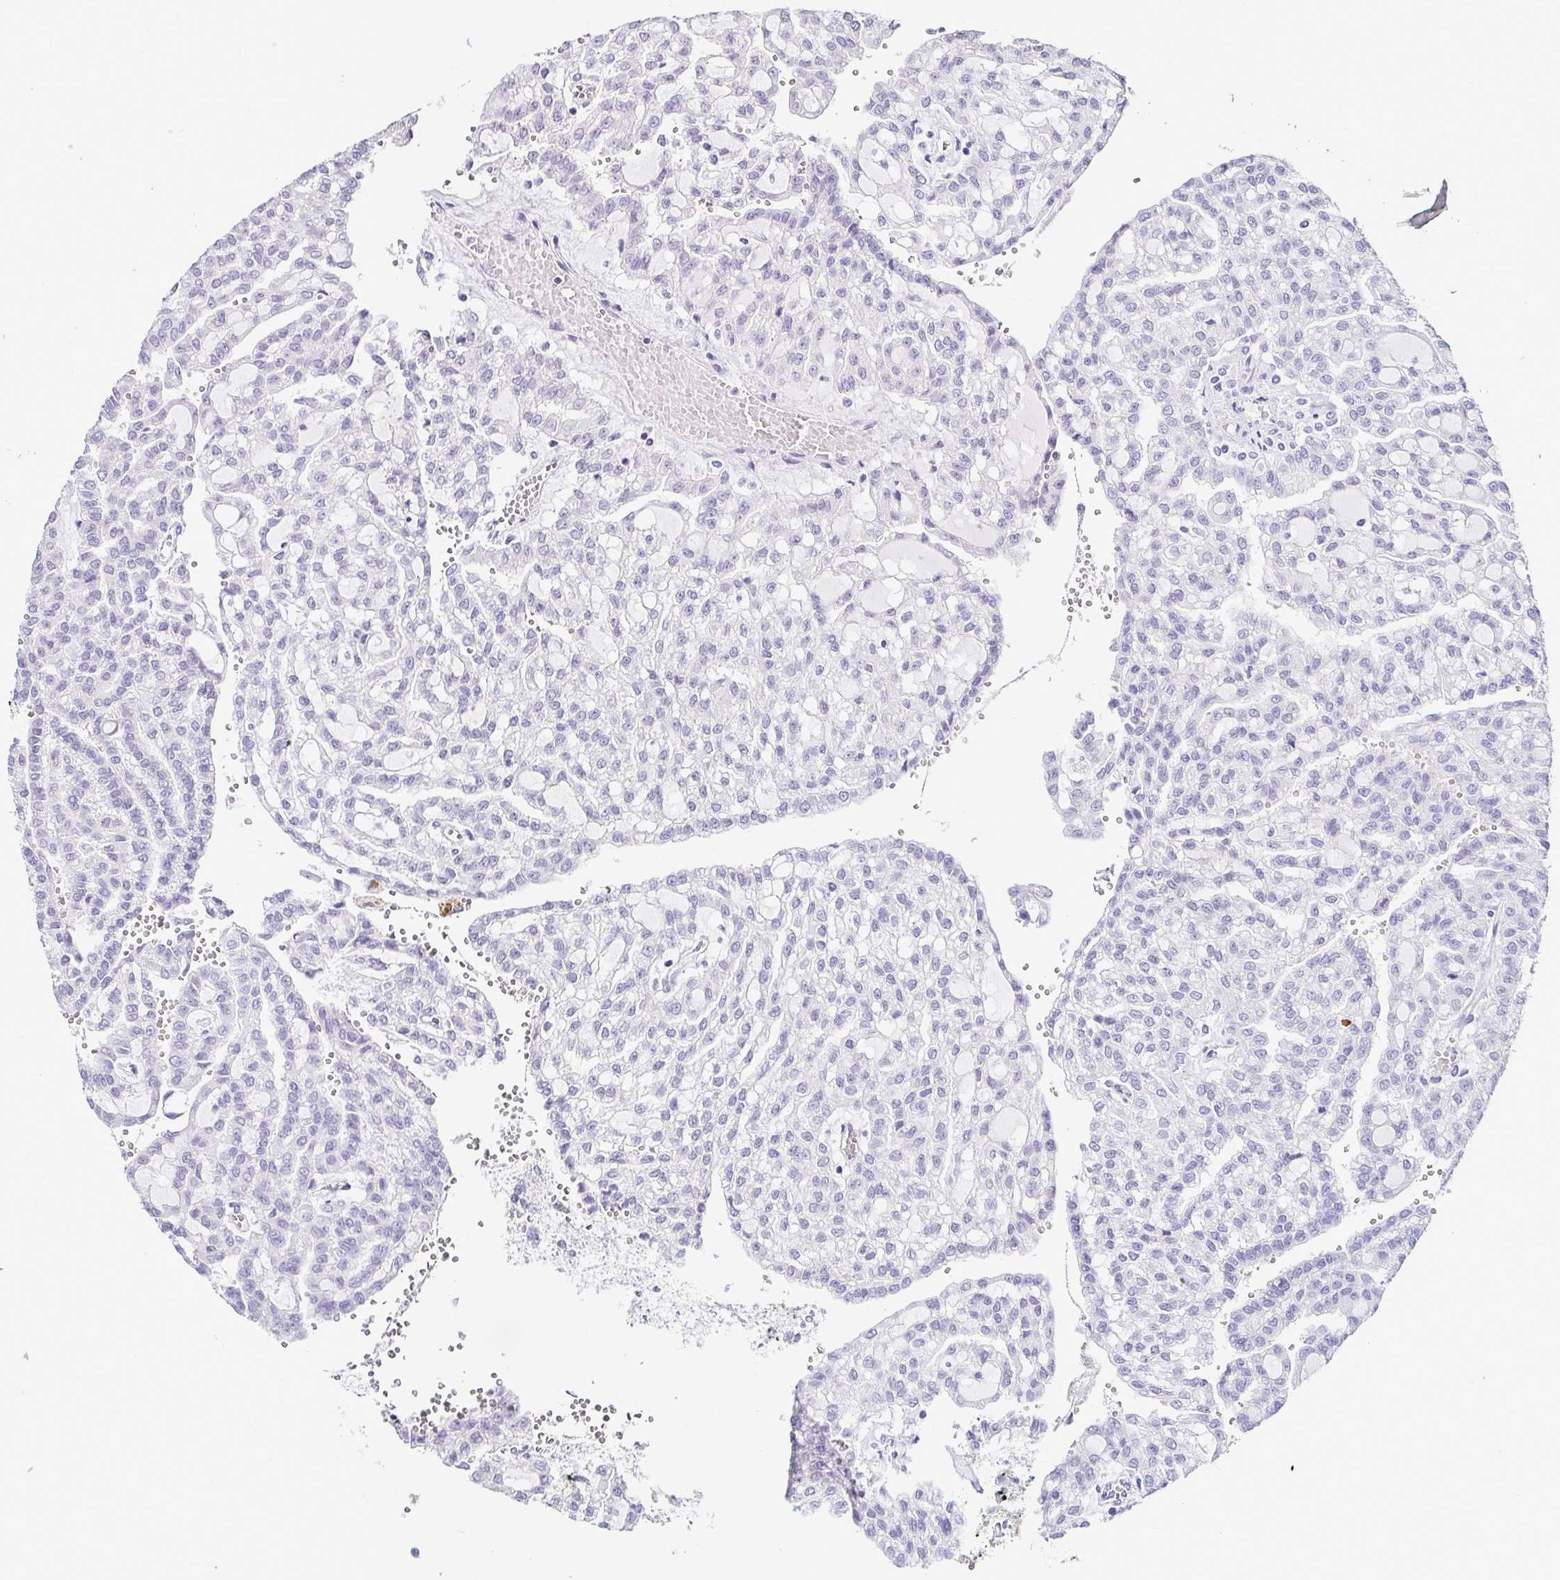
{"staining": {"intensity": "negative", "quantity": "none", "location": "none"}, "tissue": "renal cancer", "cell_type": "Tumor cells", "image_type": "cancer", "snomed": [{"axis": "morphology", "description": "Adenocarcinoma, NOS"}, {"axis": "topography", "description": "Kidney"}], "caption": "Renal cancer (adenocarcinoma) was stained to show a protein in brown. There is no significant positivity in tumor cells.", "gene": "TCF3", "patient": {"sex": "male", "age": 63}}